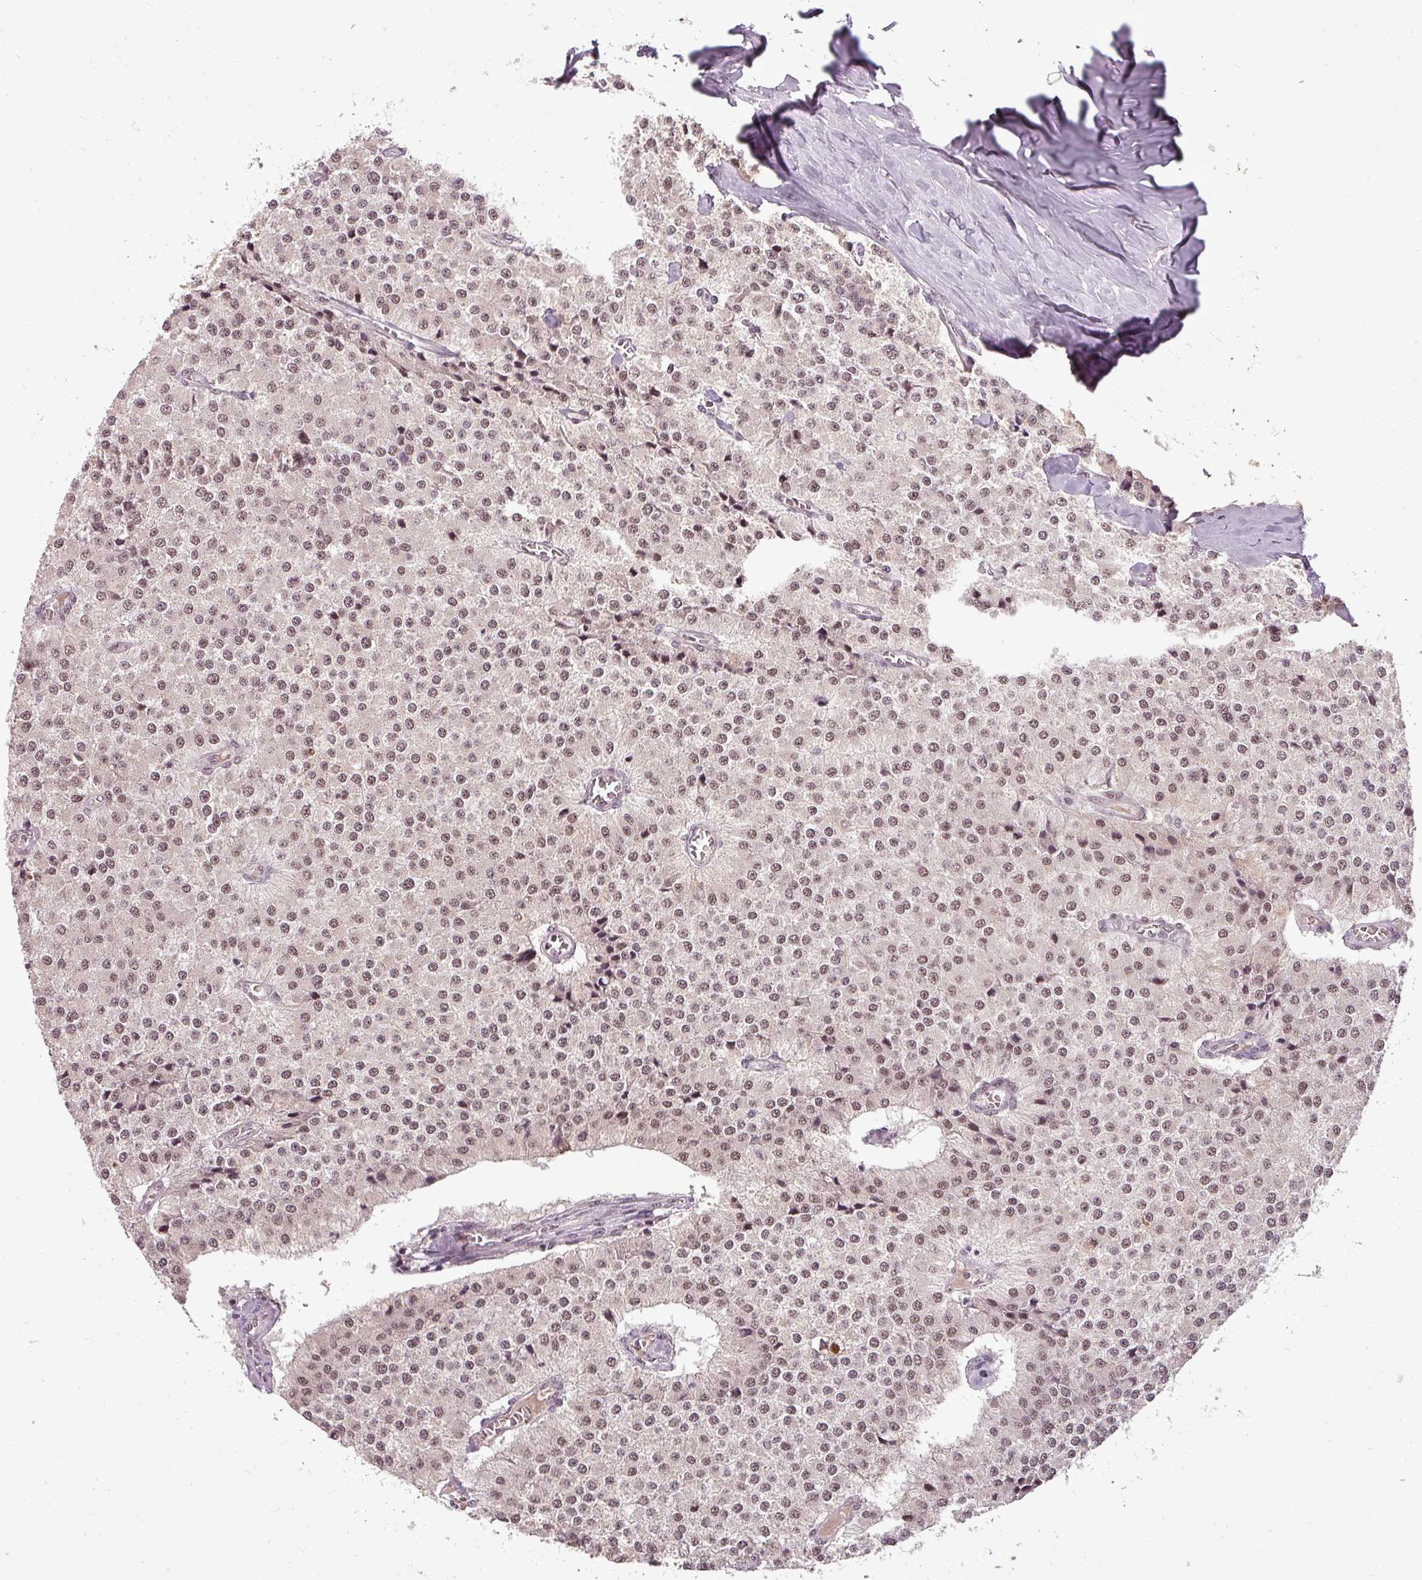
{"staining": {"intensity": "moderate", "quantity": ">75%", "location": "nuclear"}, "tissue": "carcinoid", "cell_type": "Tumor cells", "image_type": "cancer", "snomed": [{"axis": "morphology", "description": "Carcinoid, malignant, NOS"}, {"axis": "topography", "description": "Colon"}], "caption": "About >75% of tumor cells in human carcinoid demonstrate moderate nuclear protein expression as visualized by brown immunohistochemical staining.", "gene": "BCAS3", "patient": {"sex": "female", "age": 52}}